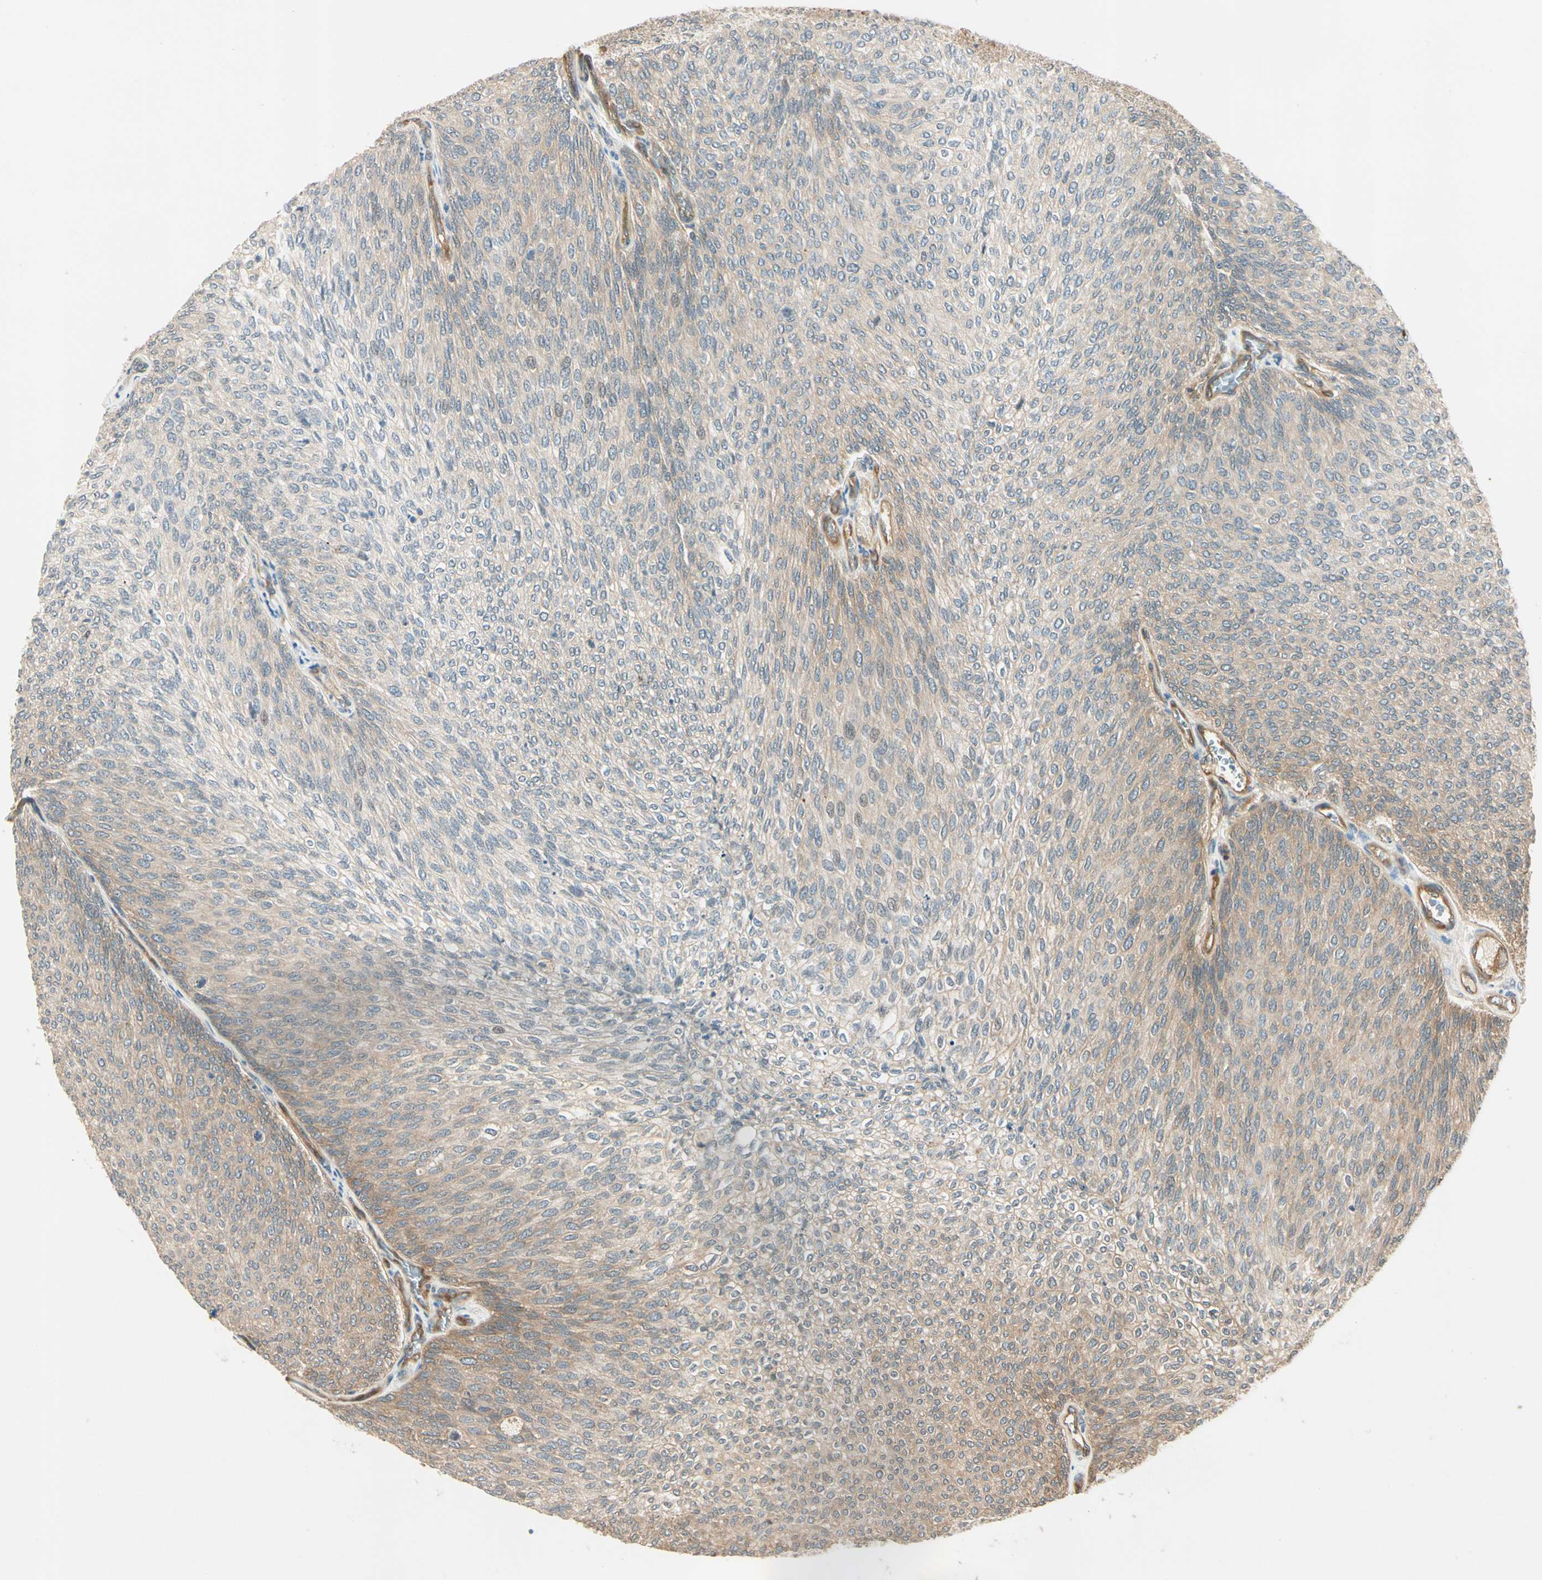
{"staining": {"intensity": "weak", "quantity": ">75%", "location": "cytoplasmic/membranous"}, "tissue": "urothelial cancer", "cell_type": "Tumor cells", "image_type": "cancer", "snomed": [{"axis": "morphology", "description": "Urothelial carcinoma, Low grade"}, {"axis": "topography", "description": "Urinary bladder"}], "caption": "Weak cytoplasmic/membranous expression is identified in approximately >75% of tumor cells in low-grade urothelial carcinoma. (IHC, brightfield microscopy, high magnification).", "gene": "ROCK2", "patient": {"sex": "female", "age": 79}}